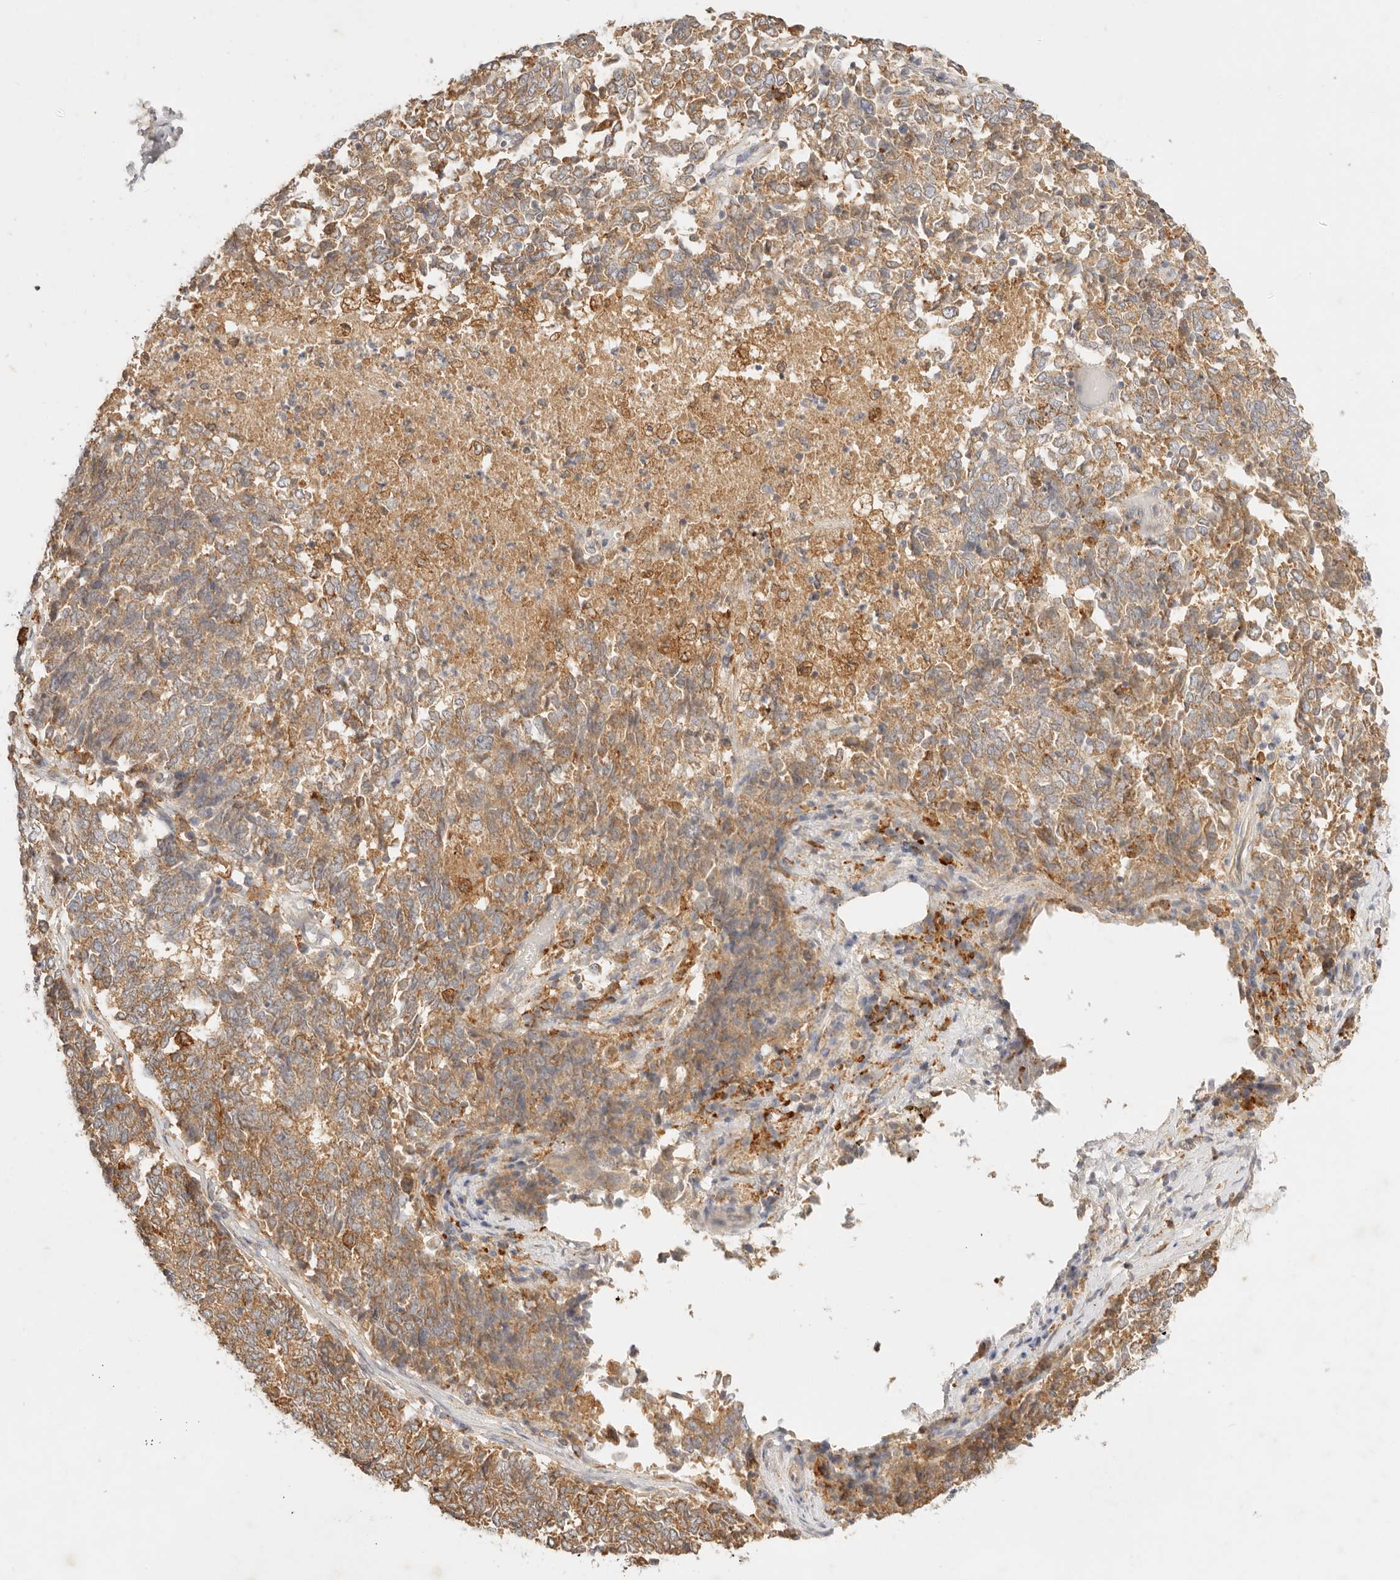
{"staining": {"intensity": "moderate", "quantity": ">75%", "location": "cytoplasmic/membranous"}, "tissue": "endometrial cancer", "cell_type": "Tumor cells", "image_type": "cancer", "snomed": [{"axis": "morphology", "description": "Adenocarcinoma, NOS"}, {"axis": "topography", "description": "Endometrium"}], "caption": "Human endometrial adenocarcinoma stained with a brown dye displays moderate cytoplasmic/membranous positive positivity in about >75% of tumor cells.", "gene": "HK2", "patient": {"sex": "female", "age": 80}}